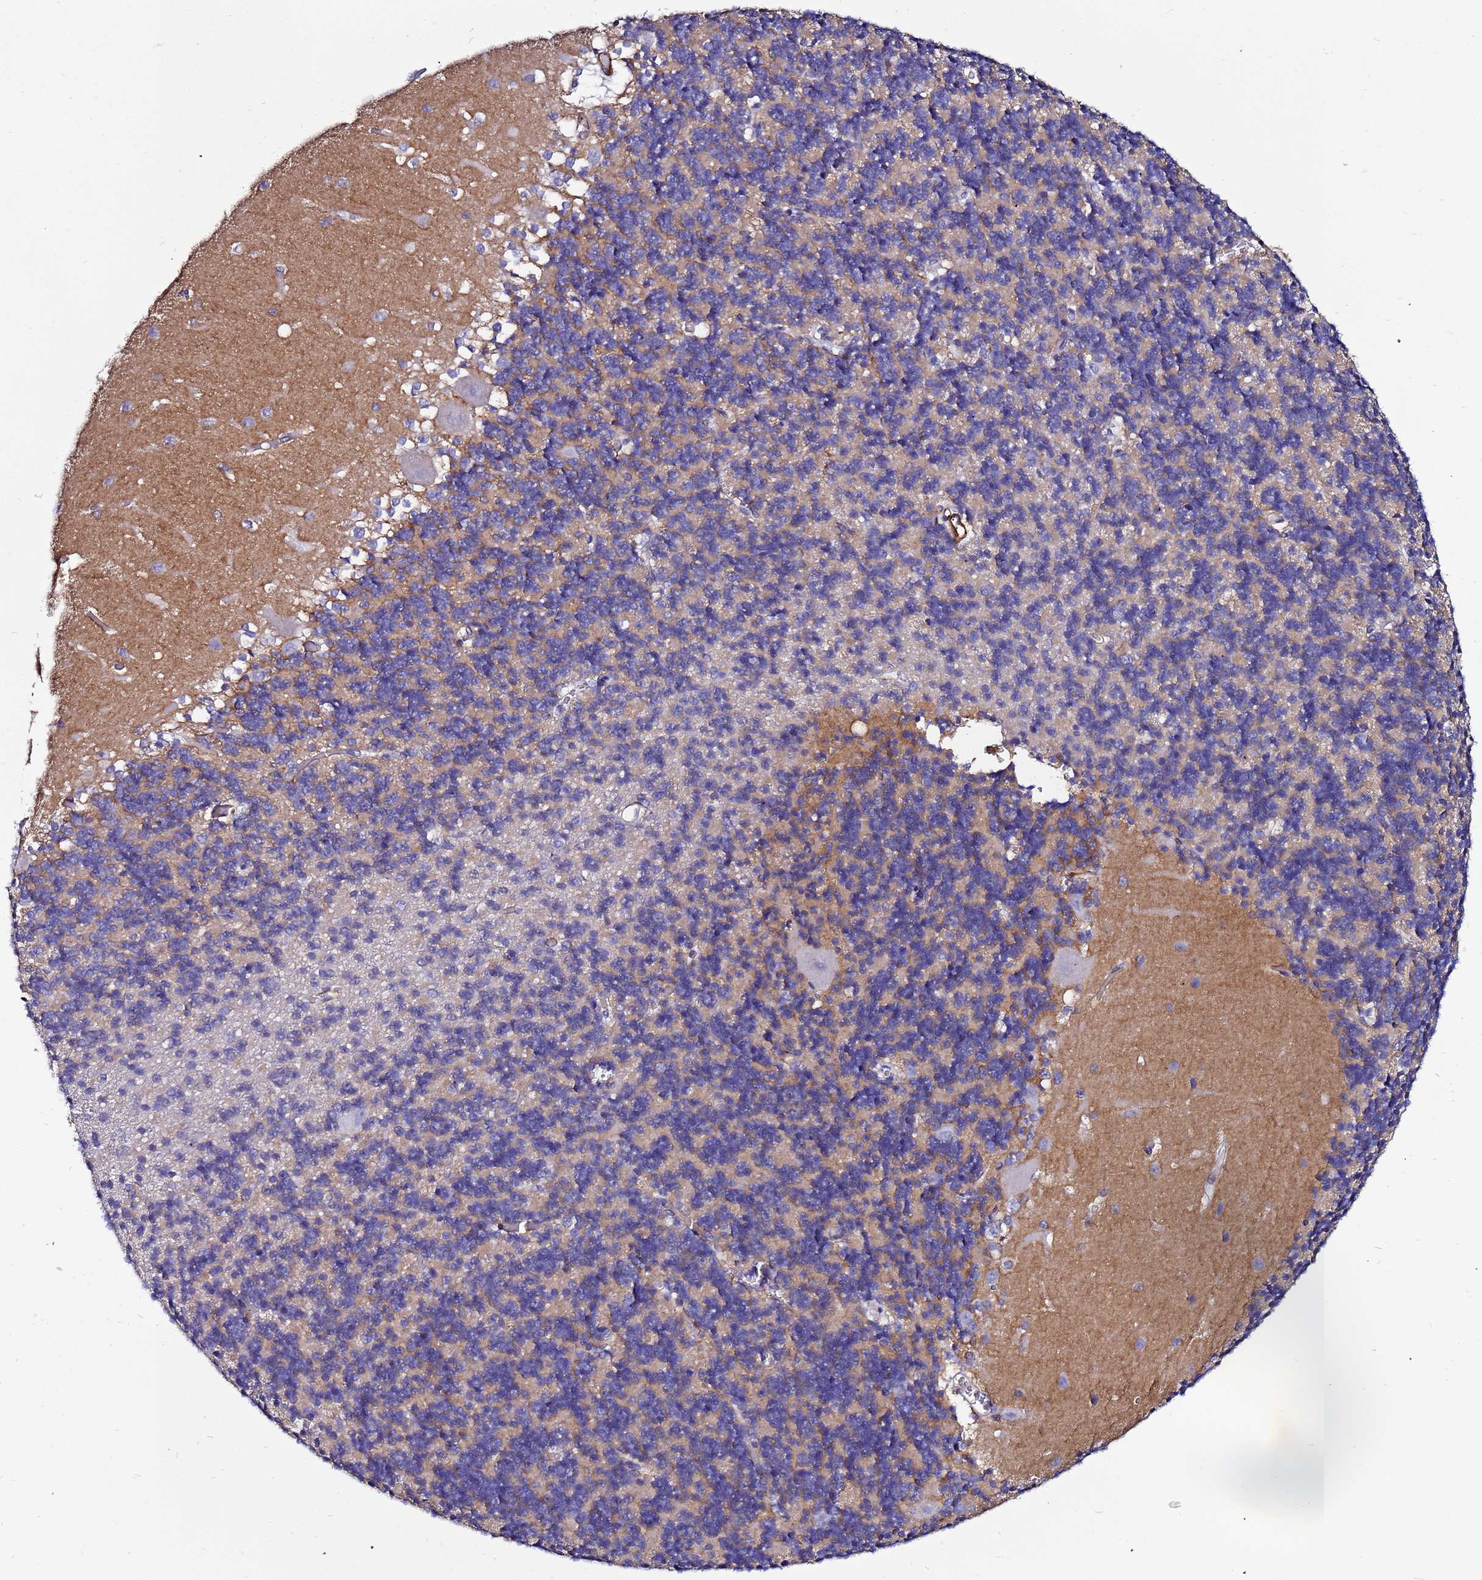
{"staining": {"intensity": "negative", "quantity": "none", "location": "none"}, "tissue": "cerebellum", "cell_type": "Cells in granular layer", "image_type": "normal", "snomed": [{"axis": "morphology", "description": "Normal tissue, NOS"}, {"axis": "topography", "description": "Cerebellum"}], "caption": "This is a micrograph of immunohistochemistry staining of benign cerebellum, which shows no positivity in cells in granular layer. (Stains: DAB immunohistochemistry (IHC) with hematoxylin counter stain, Microscopy: brightfield microscopy at high magnification).", "gene": "DEFB104A", "patient": {"sex": "male", "age": 37}}